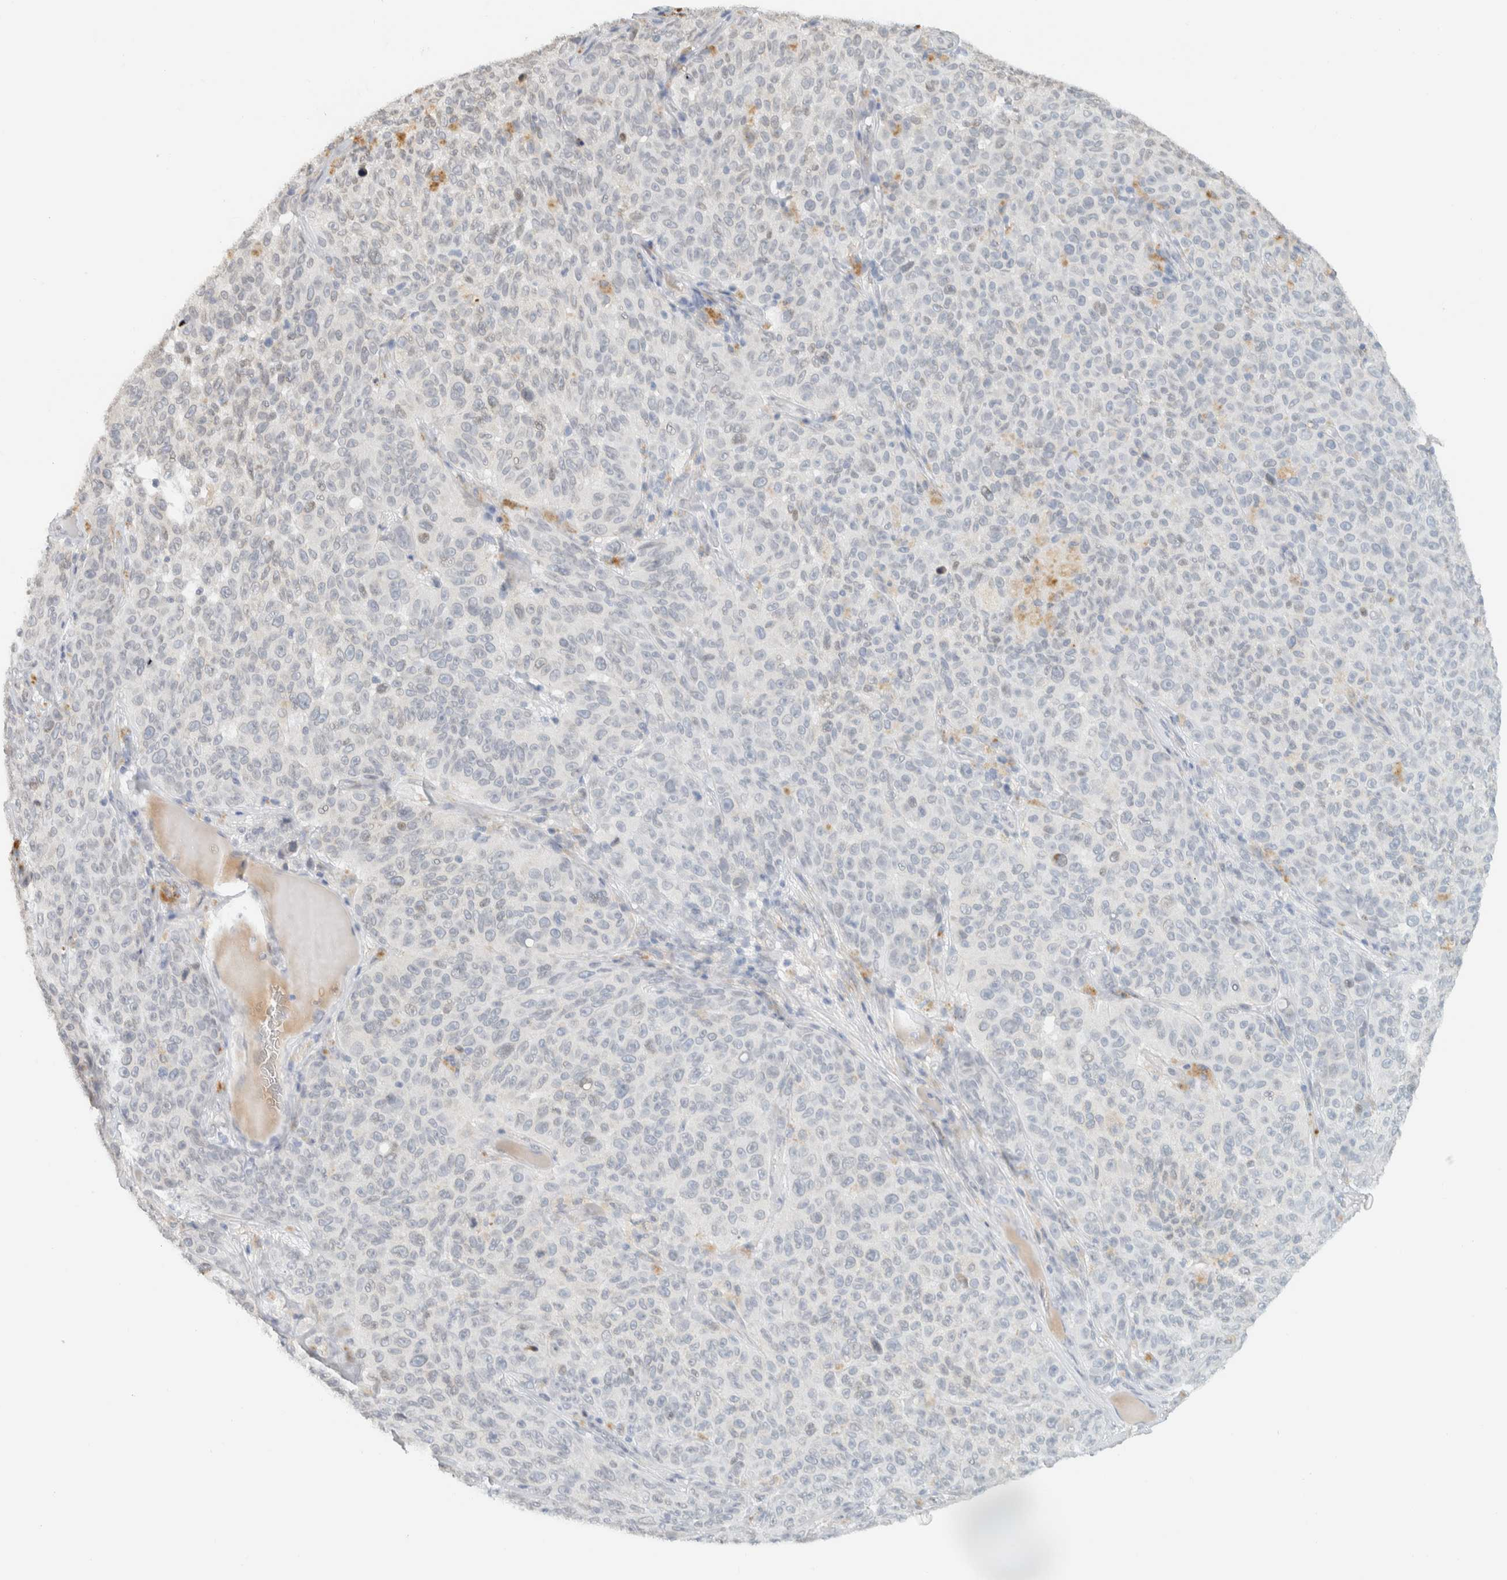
{"staining": {"intensity": "negative", "quantity": "none", "location": "none"}, "tissue": "melanoma", "cell_type": "Tumor cells", "image_type": "cancer", "snomed": [{"axis": "morphology", "description": "Malignant melanoma, NOS"}, {"axis": "topography", "description": "Skin"}], "caption": "This is an IHC photomicrograph of melanoma. There is no positivity in tumor cells.", "gene": "C1QTNF12", "patient": {"sex": "female", "age": 82}}